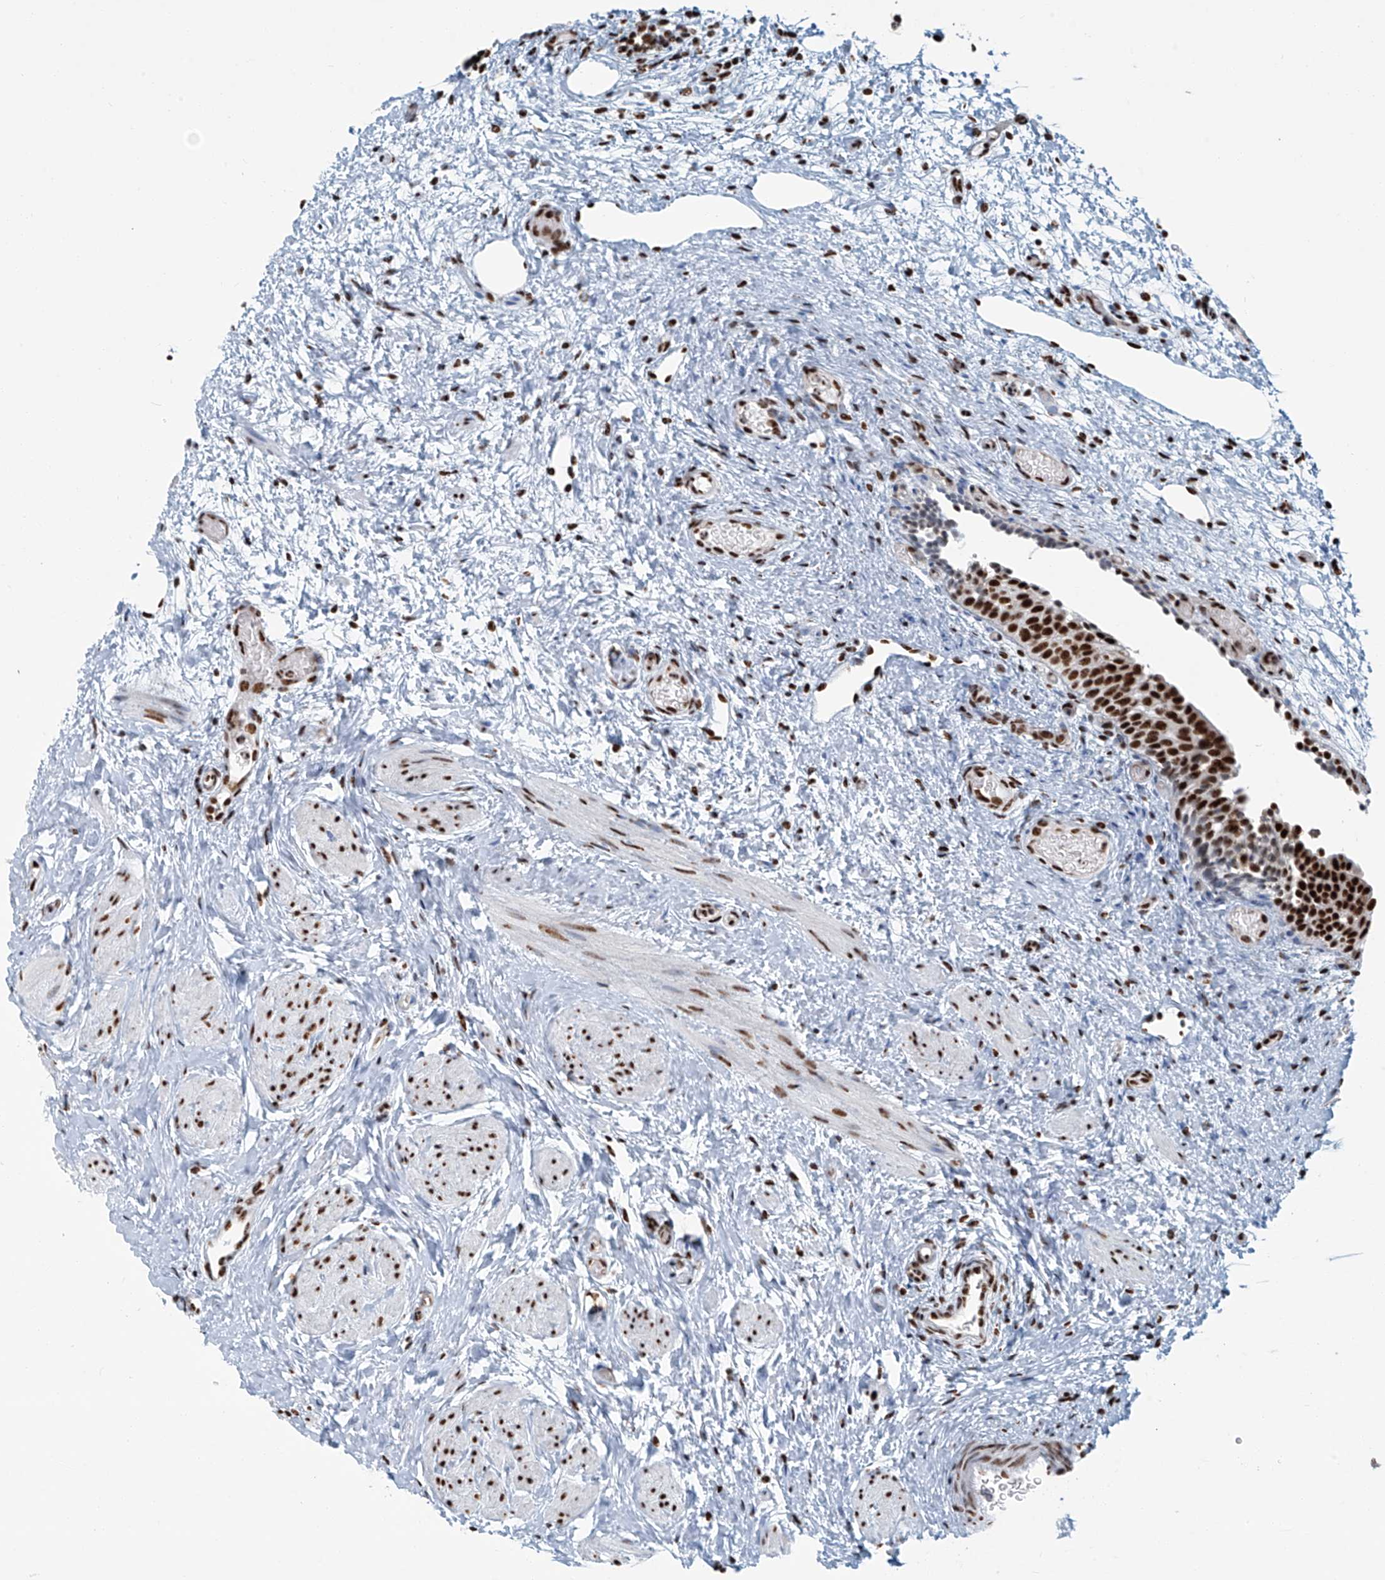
{"staining": {"intensity": "strong", "quantity": ">75%", "location": "nuclear"}, "tissue": "urinary bladder", "cell_type": "Urothelial cells", "image_type": "normal", "snomed": [{"axis": "morphology", "description": "Normal tissue, NOS"}, {"axis": "topography", "description": "Urinary bladder"}], "caption": "Strong nuclear positivity for a protein is identified in about >75% of urothelial cells of unremarkable urinary bladder using IHC.", "gene": "ENSG00000257390", "patient": {"sex": "male", "age": 1}}